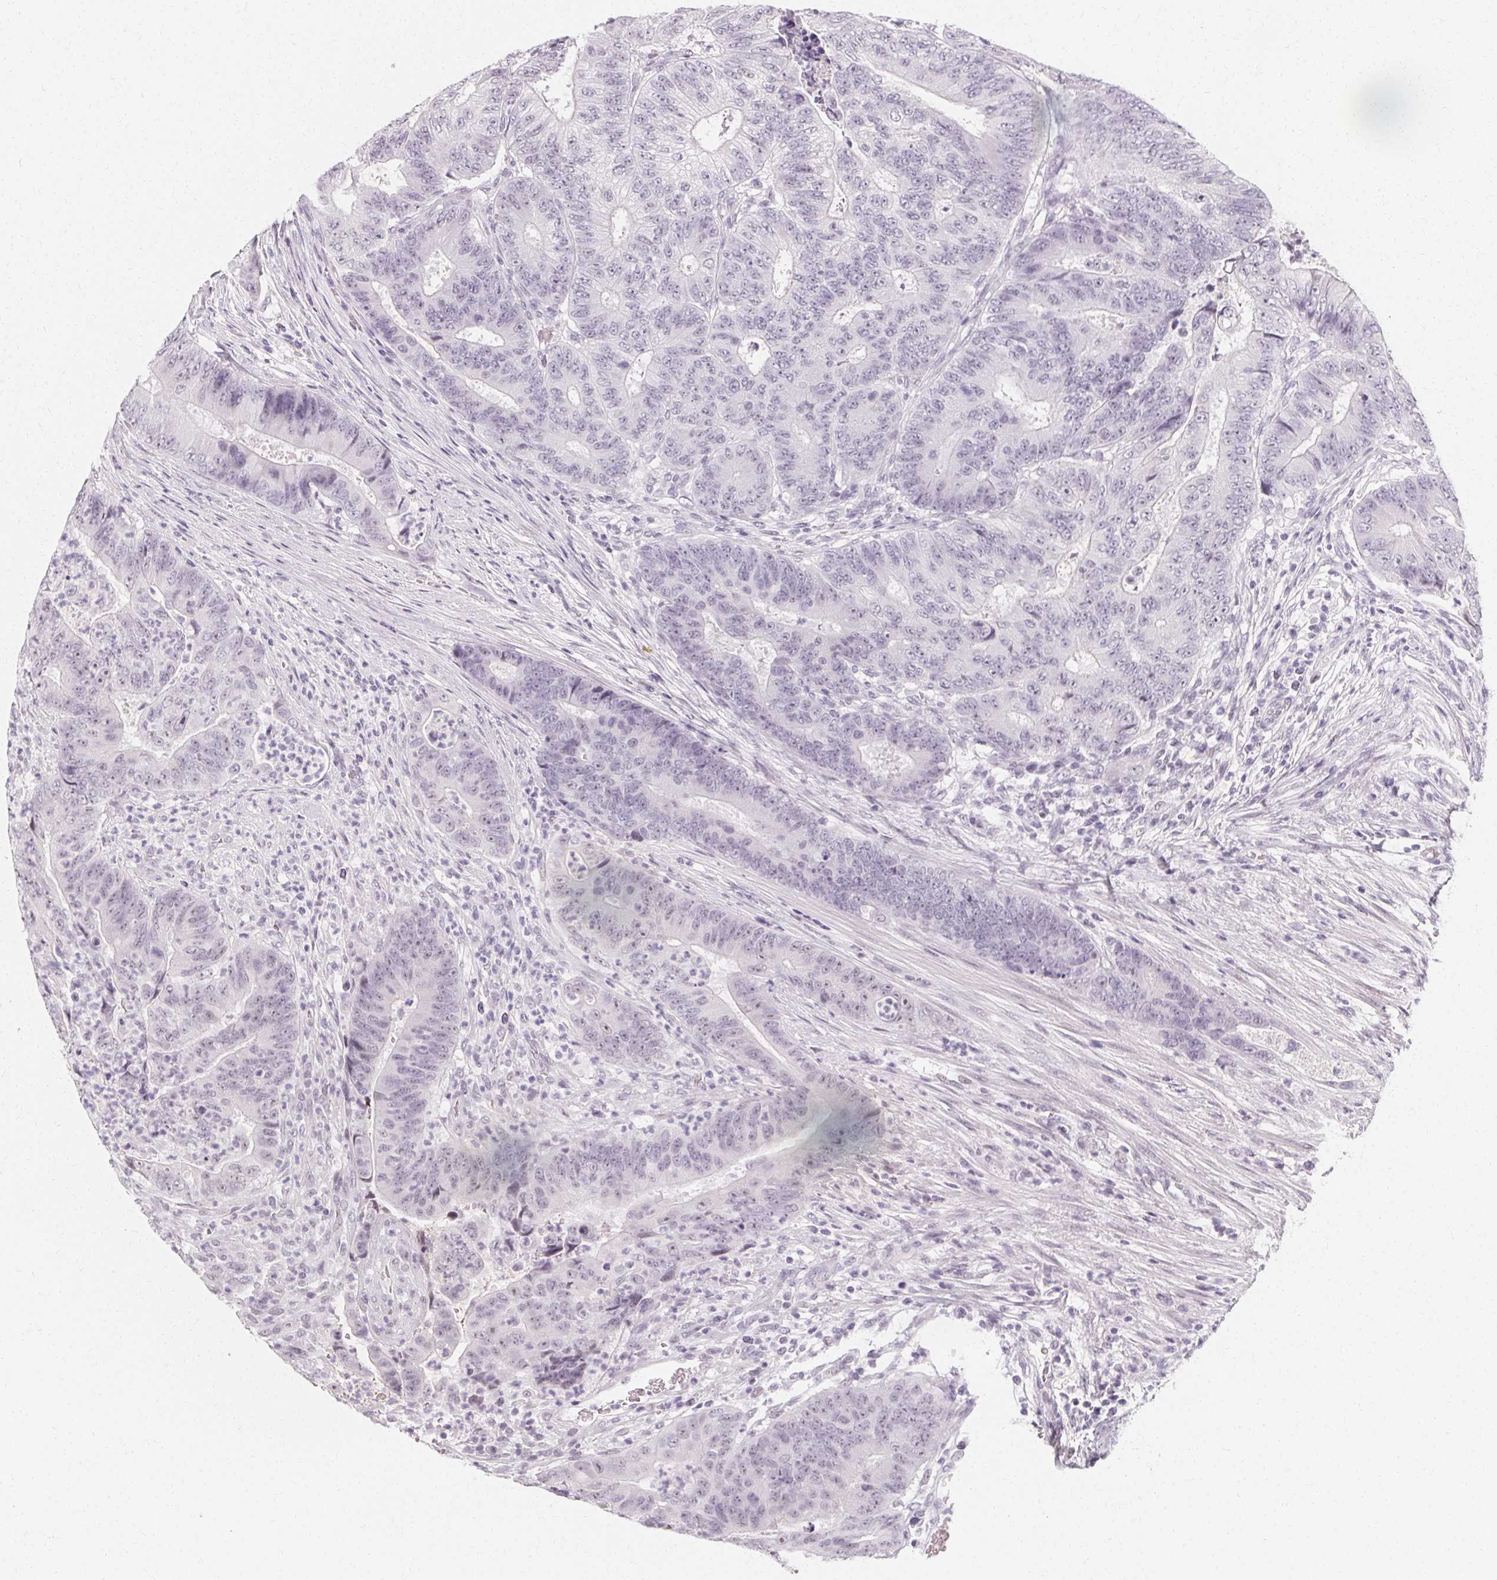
{"staining": {"intensity": "negative", "quantity": "none", "location": "none"}, "tissue": "colorectal cancer", "cell_type": "Tumor cells", "image_type": "cancer", "snomed": [{"axis": "morphology", "description": "Adenocarcinoma, NOS"}, {"axis": "topography", "description": "Colon"}], "caption": "This is an IHC histopathology image of human colorectal adenocarcinoma. There is no positivity in tumor cells.", "gene": "SYNPR", "patient": {"sex": "female", "age": 48}}